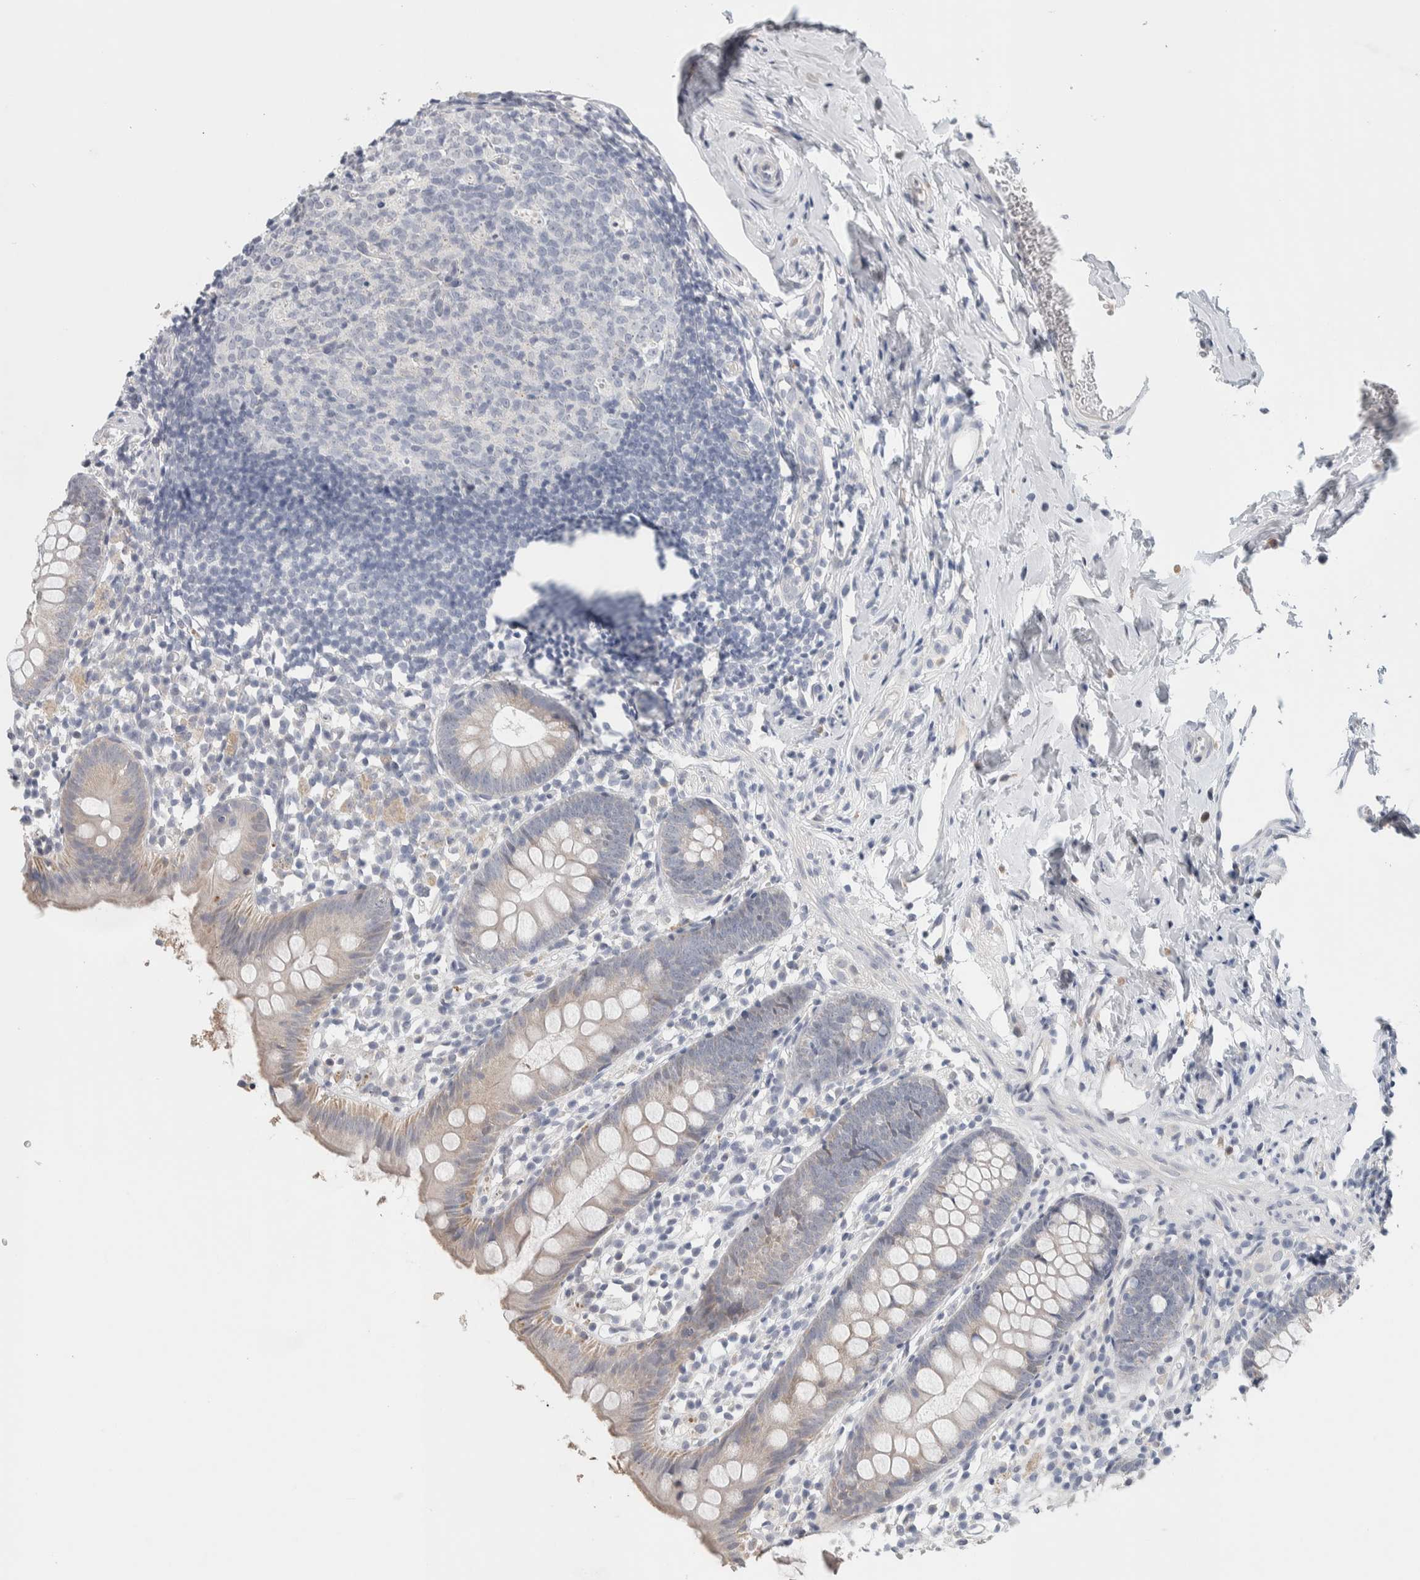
{"staining": {"intensity": "weak", "quantity": ">75%", "location": "cytoplasmic/membranous"}, "tissue": "appendix", "cell_type": "Glandular cells", "image_type": "normal", "snomed": [{"axis": "morphology", "description": "Normal tissue, NOS"}, {"axis": "topography", "description": "Appendix"}], "caption": "Protein expression analysis of benign appendix shows weak cytoplasmic/membranous staining in about >75% of glandular cells.", "gene": "SCN2A", "patient": {"sex": "female", "age": 20}}